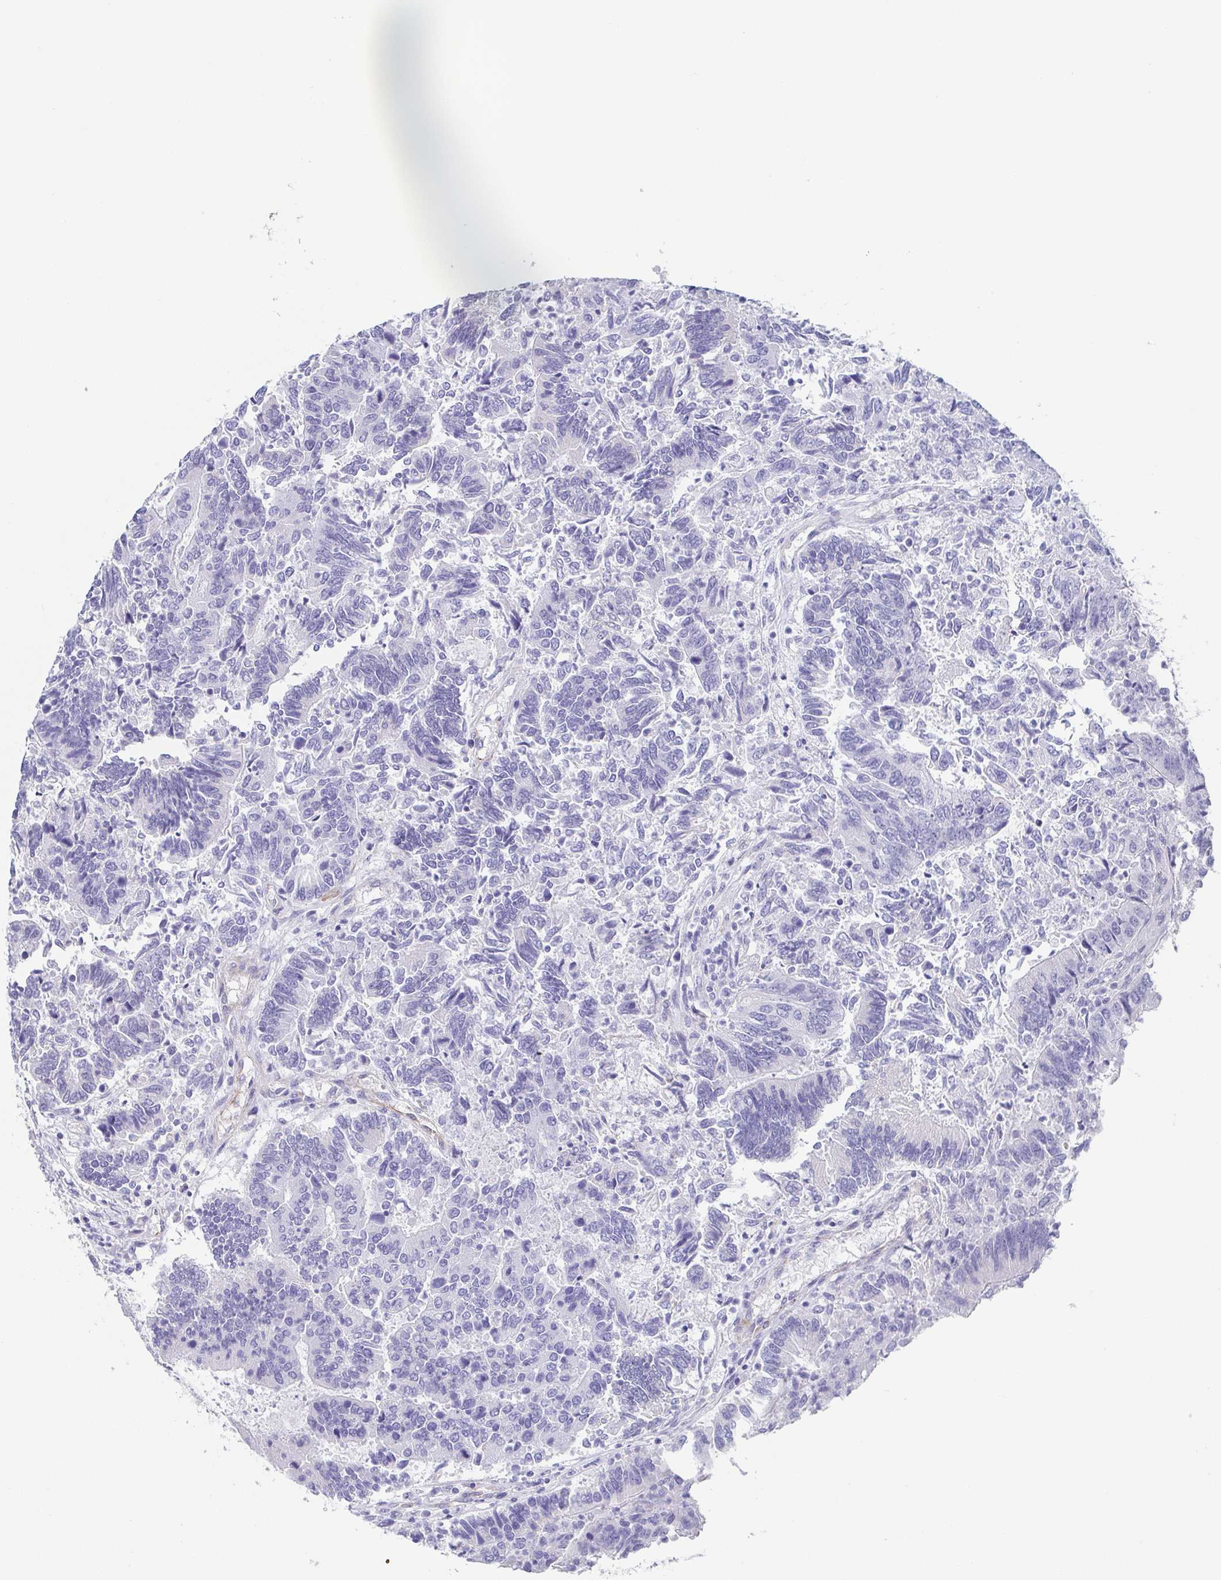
{"staining": {"intensity": "negative", "quantity": "none", "location": "none"}, "tissue": "colorectal cancer", "cell_type": "Tumor cells", "image_type": "cancer", "snomed": [{"axis": "morphology", "description": "Adenocarcinoma, NOS"}, {"axis": "topography", "description": "Colon"}], "caption": "Immunohistochemical staining of human colorectal cancer (adenocarcinoma) displays no significant staining in tumor cells.", "gene": "PRR27", "patient": {"sex": "female", "age": 67}}